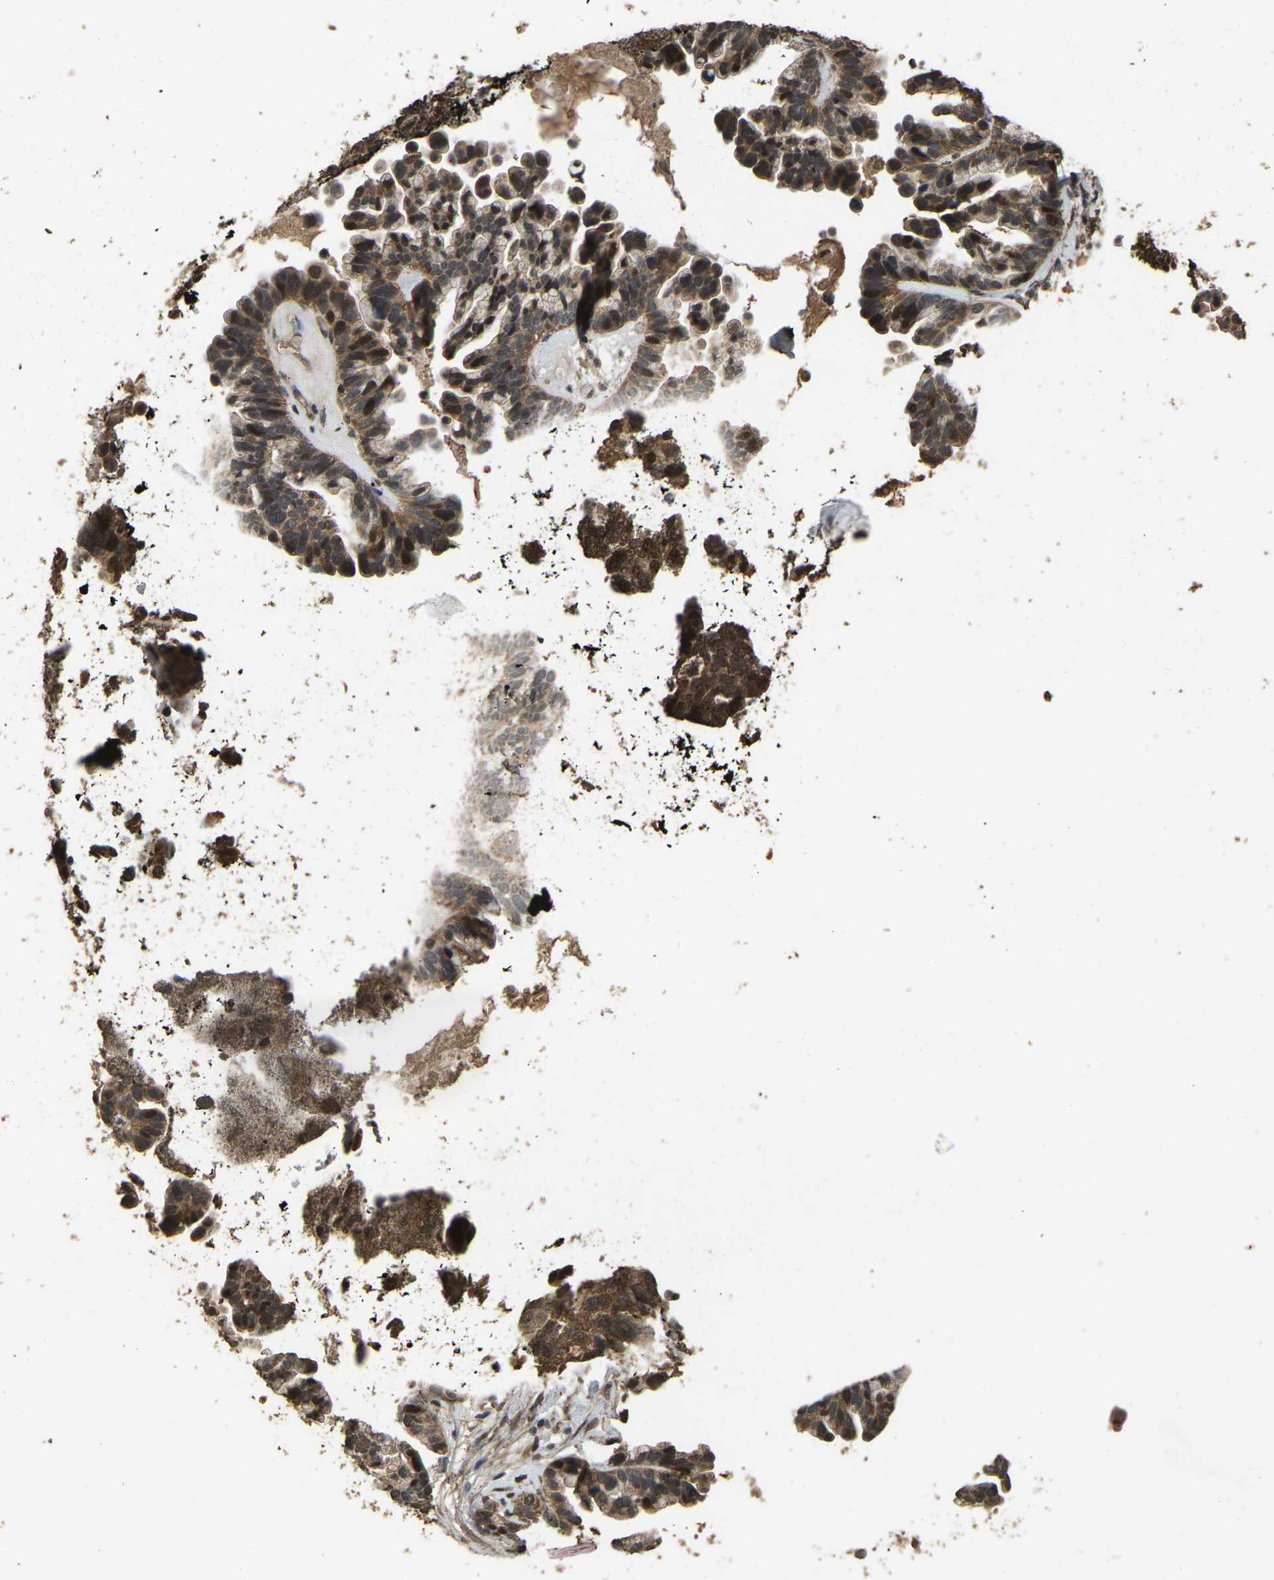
{"staining": {"intensity": "moderate", "quantity": ">75%", "location": "cytoplasmic/membranous"}, "tissue": "ovarian cancer", "cell_type": "Tumor cells", "image_type": "cancer", "snomed": [{"axis": "morphology", "description": "Cystadenocarcinoma, serous, NOS"}, {"axis": "topography", "description": "Ovary"}], "caption": "This image displays IHC staining of human ovarian cancer (serous cystadenocarcinoma), with medium moderate cytoplasmic/membranous expression in approximately >75% of tumor cells.", "gene": "ARHGAP23", "patient": {"sex": "female", "age": 56}}